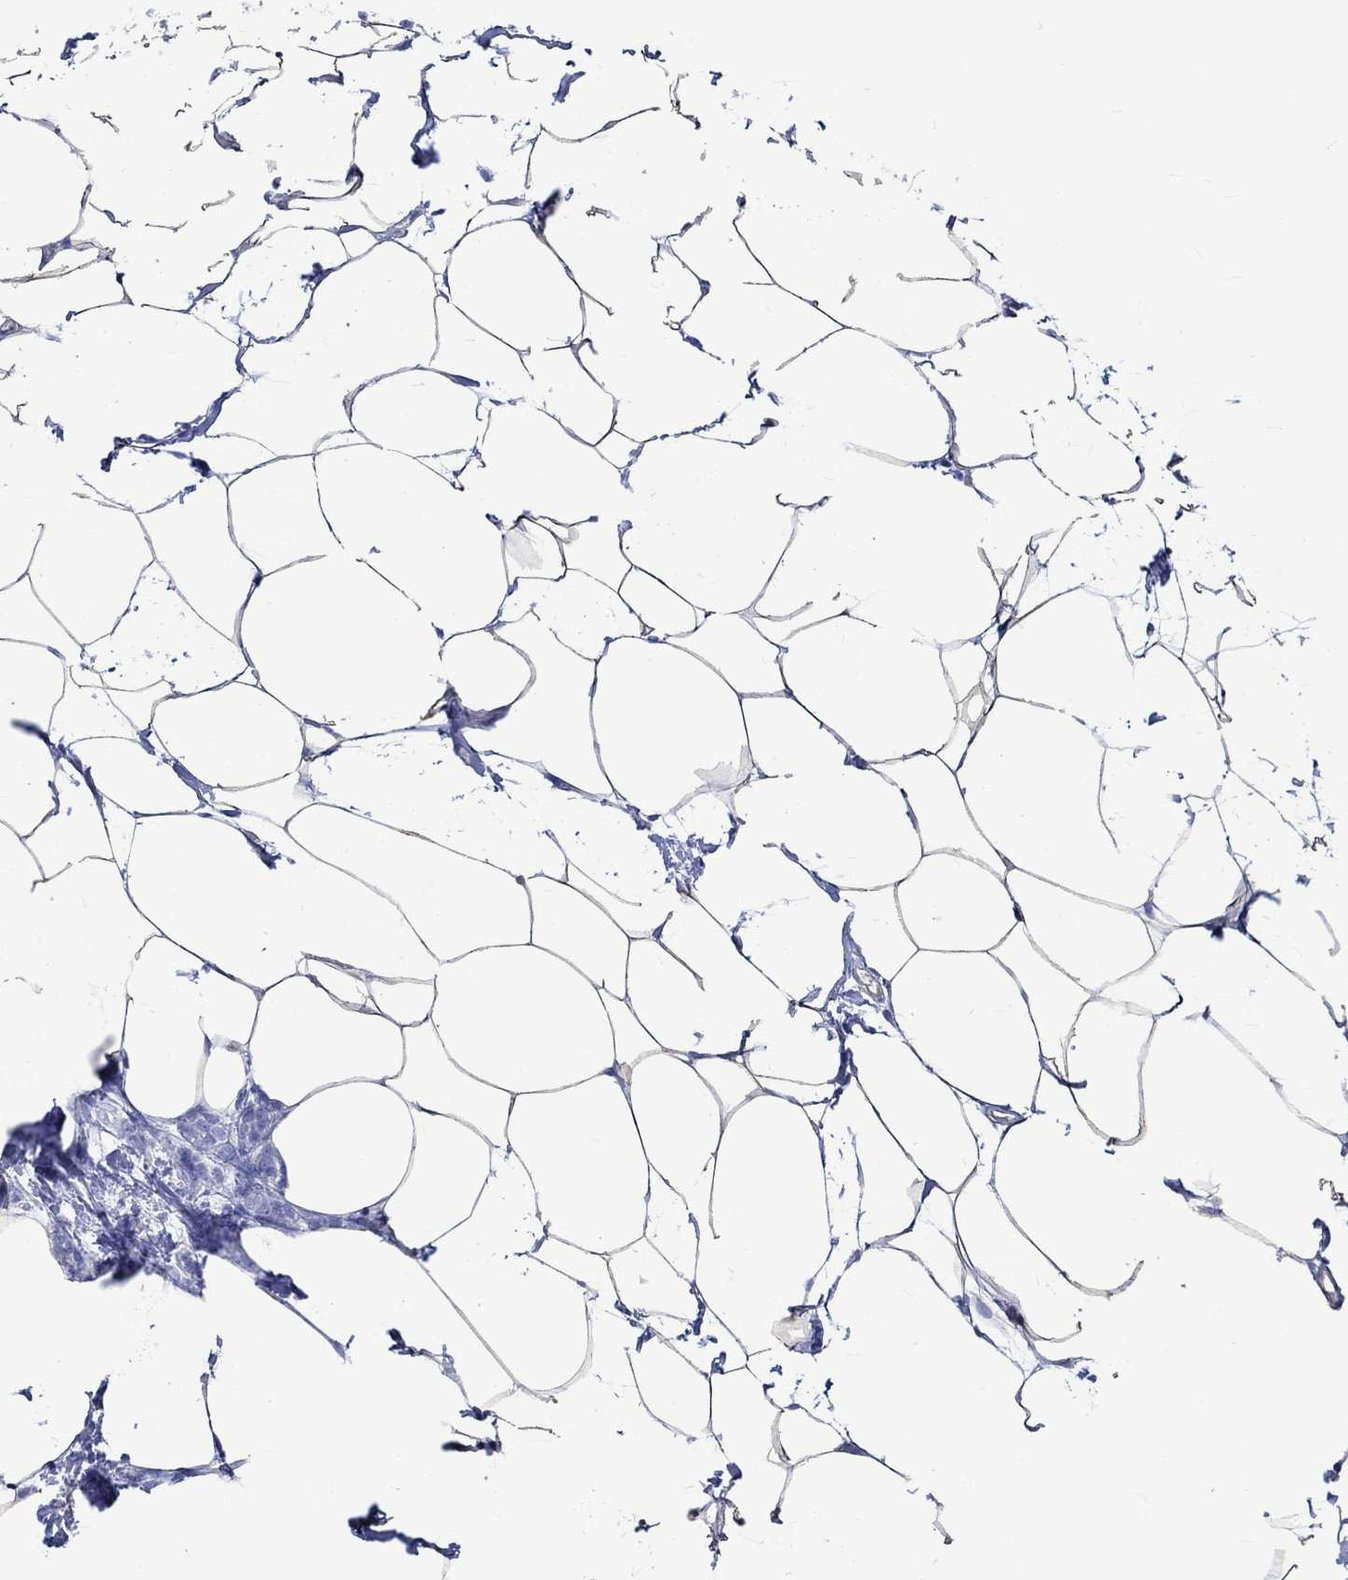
{"staining": {"intensity": "negative", "quantity": "none", "location": "none"}, "tissue": "breast cancer", "cell_type": "Tumor cells", "image_type": "cancer", "snomed": [{"axis": "morphology", "description": "Duct carcinoma"}, {"axis": "topography", "description": "Breast"}], "caption": "A high-resolution histopathology image shows immunohistochemistry (IHC) staining of breast cancer (infiltrating ductal carcinoma), which shows no significant positivity in tumor cells.", "gene": "CPLX2", "patient": {"sex": "female", "age": 40}}